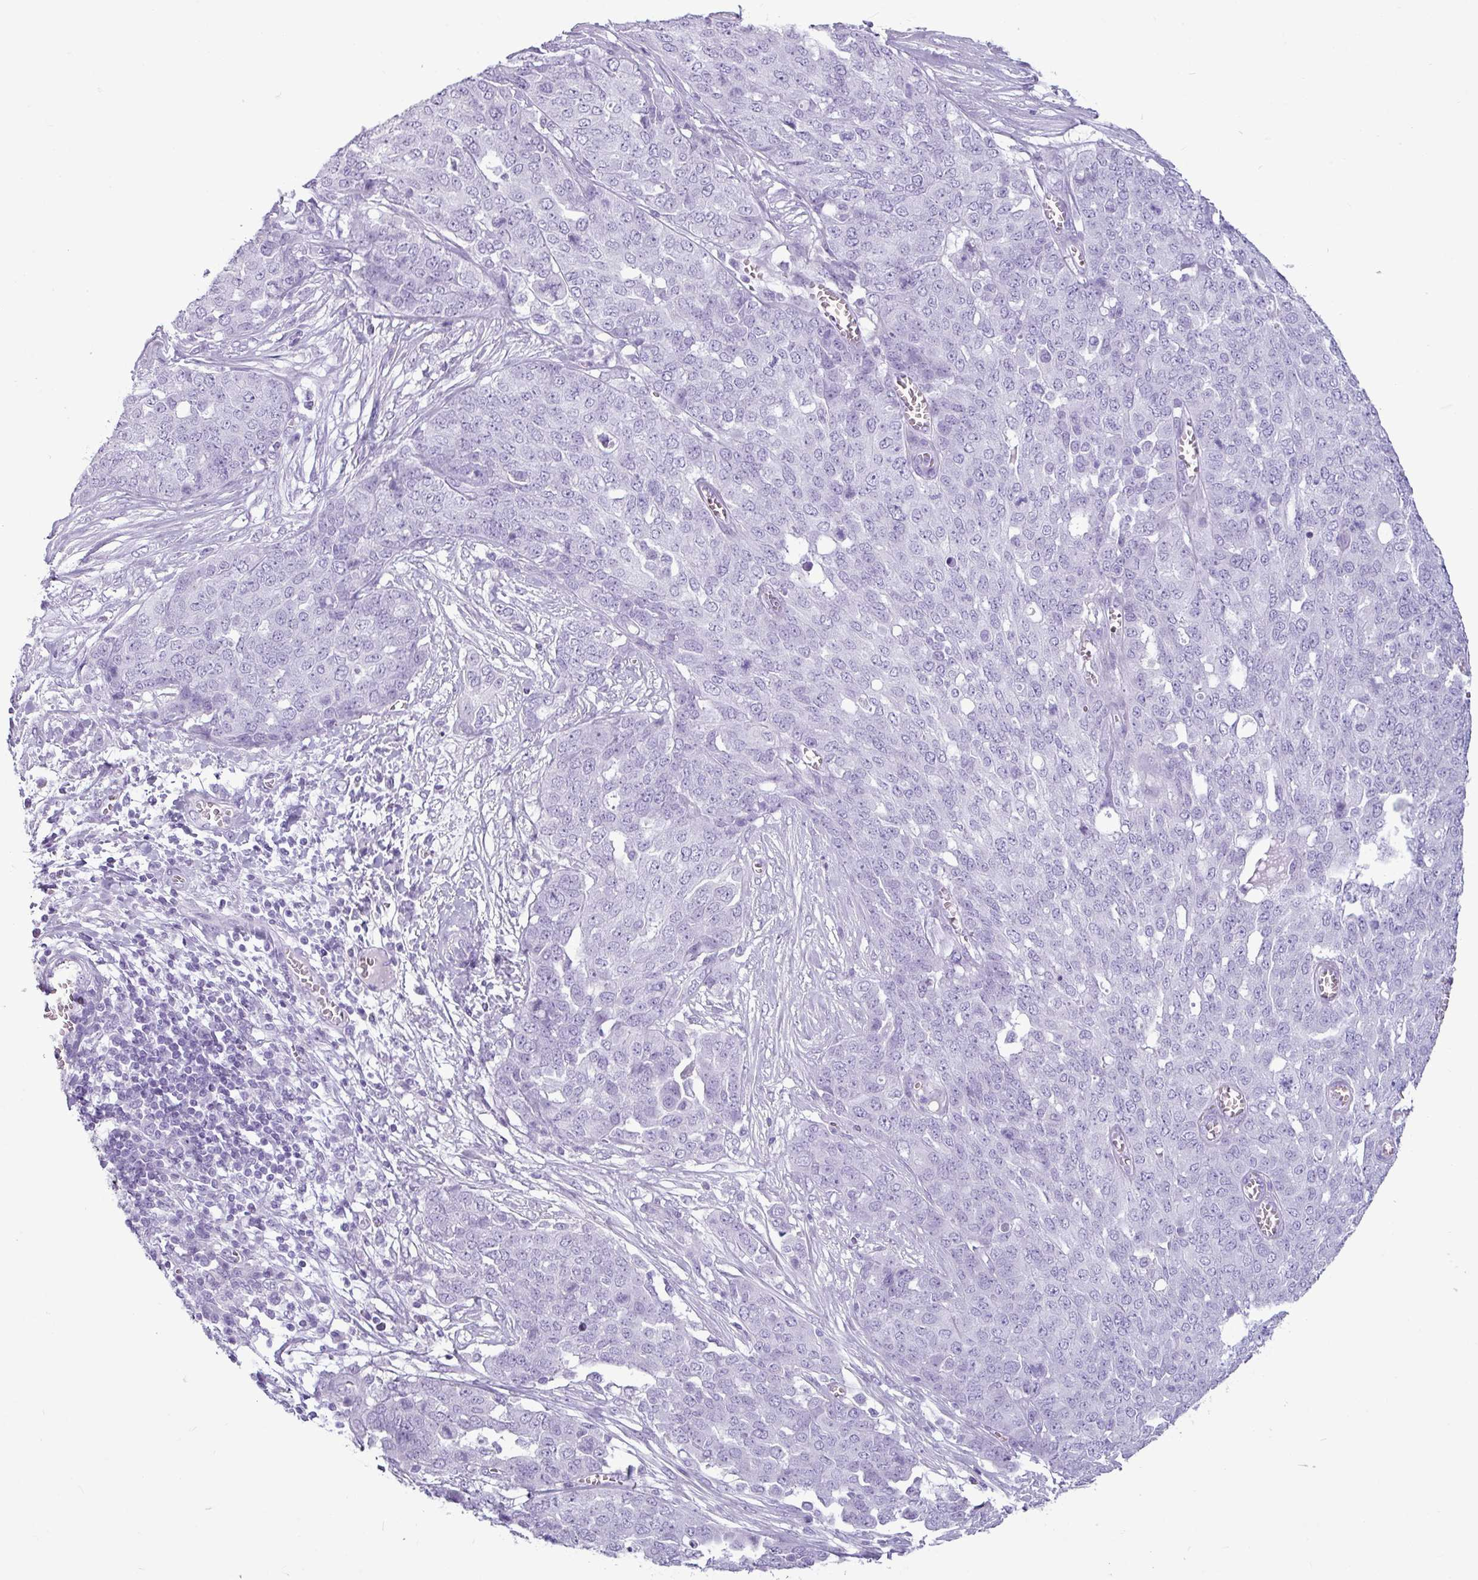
{"staining": {"intensity": "negative", "quantity": "none", "location": "none"}, "tissue": "ovarian cancer", "cell_type": "Tumor cells", "image_type": "cancer", "snomed": [{"axis": "morphology", "description": "Cystadenocarcinoma, serous, NOS"}, {"axis": "topography", "description": "Soft tissue"}, {"axis": "topography", "description": "Ovary"}], "caption": "Protein analysis of ovarian serous cystadenocarcinoma displays no significant positivity in tumor cells.", "gene": "AMY1B", "patient": {"sex": "female", "age": 57}}